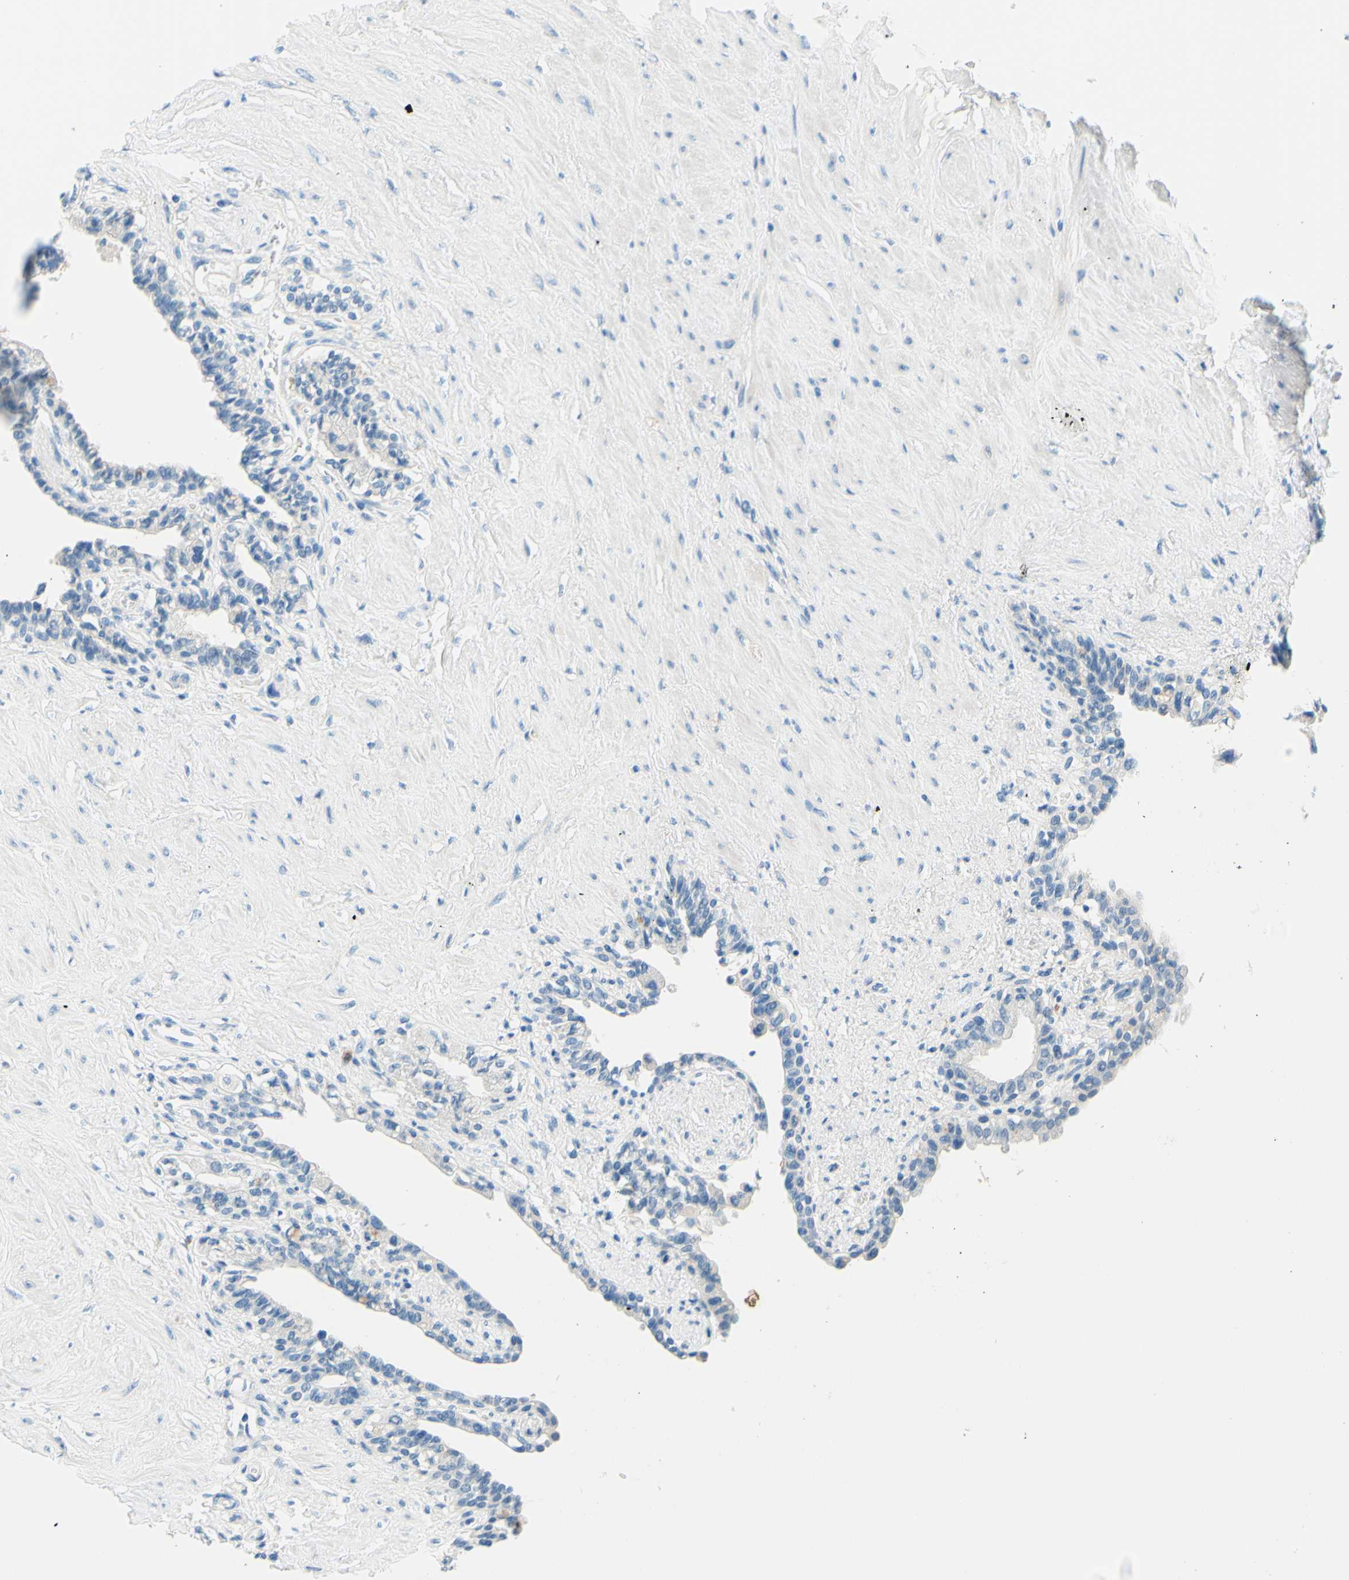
{"staining": {"intensity": "negative", "quantity": "none", "location": "none"}, "tissue": "seminal vesicle", "cell_type": "Glandular cells", "image_type": "normal", "snomed": [{"axis": "morphology", "description": "Normal tissue, NOS"}, {"axis": "topography", "description": "Seminal veicle"}], "caption": "High magnification brightfield microscopy of benign seminal vesicle stained with DAB (3,3'-diaminobenzidine) (brown) and counterstained with hematoxylin (blue): glandular cells show no significant staining. (Stains: DAB immunohistochemistry (IHC) with hematoxylin counter stain, Microscopy: brightfield microscopy at high magnification).", "gene": "PASD1", "patient": {"sex": "male", "age": 63}}